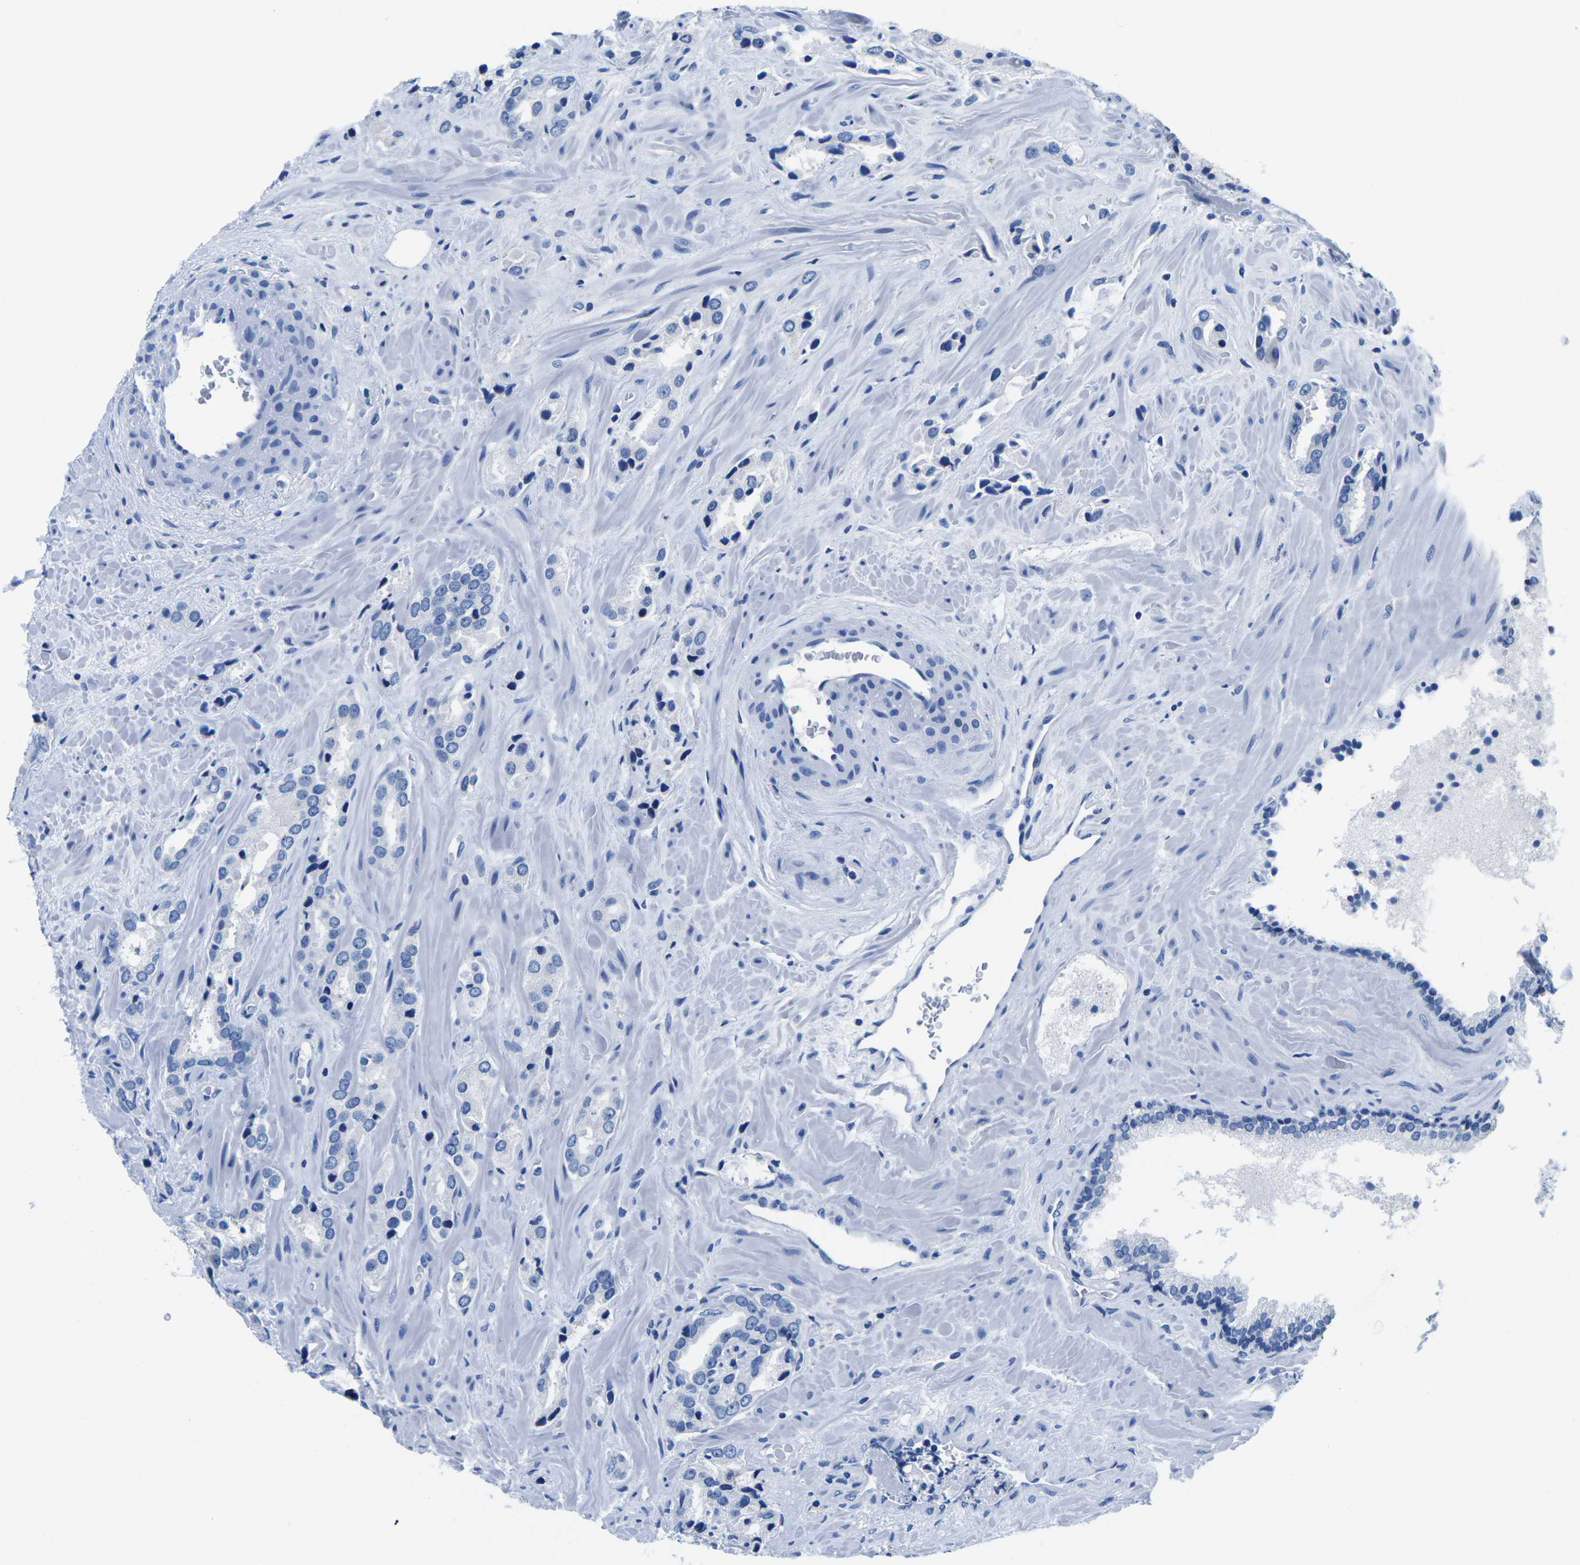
{"staining": {"intensity": "negative", "quantity": "none", "location": "none"}, "tissue": "prostate cancer", "cell_type": "Tumor cells", "image_type": "cancer", "snomed": [{"axis": "morphology", "description": "Adenocarcinoma, High grade"}, {"axis": "topography", "description": "Prostate"}], "caption": "Immunohistochemistry micrograph of neoplastic tissue: human high-grade adenocarcinoma (prostate) stained with DAB (3,3'-diaminobenzidine) displays no significant protein positivity in tumor cells.", "gene": "CYP1A2", "patient": {"sex": "male", "age": 64}}